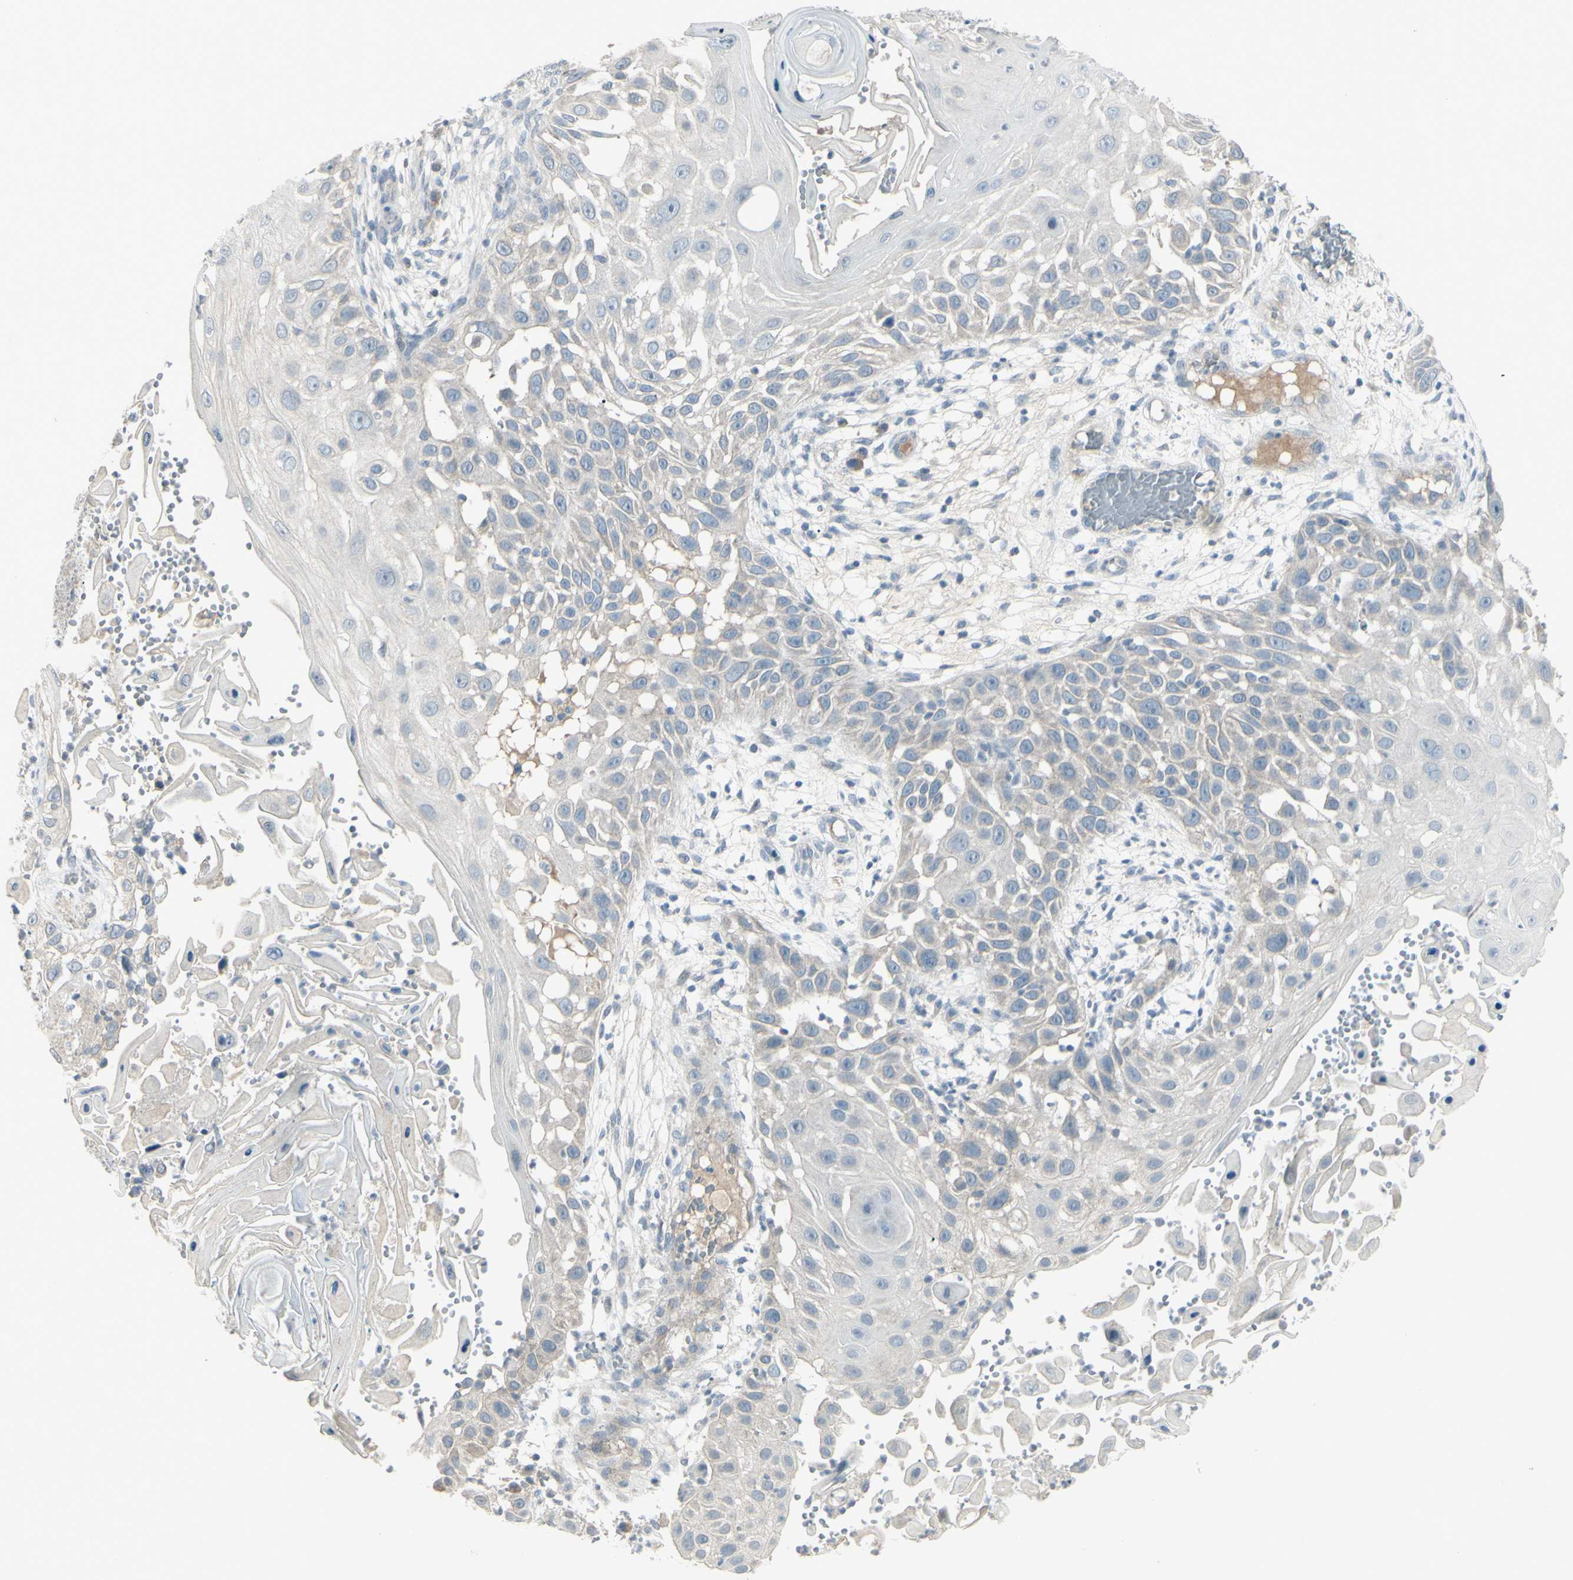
{"staining": {"intensity": "negative", "quantity": "none", "location": "none"}, "tissue": "skin cancer", "cell_type": "Tumor cells", "image_type": "cancer", "snomed": [{"axis": "morphology", "description": "Squamous cell carcinoma, NOS"}, {"axis": "topography", "description": "Skin"}], "caption": "Tumor cells are negative for brown protein staining in skin squamous cell carcinoma. (Stains: DAB (3,3'-diaminobenzidine) immunohistochemistry with hematoxylin counter stain, Microscopy: brightfield microscopy at high magnification).", "gene": "SH3GL2", "patient": {"sex": "female", "age": 44}}